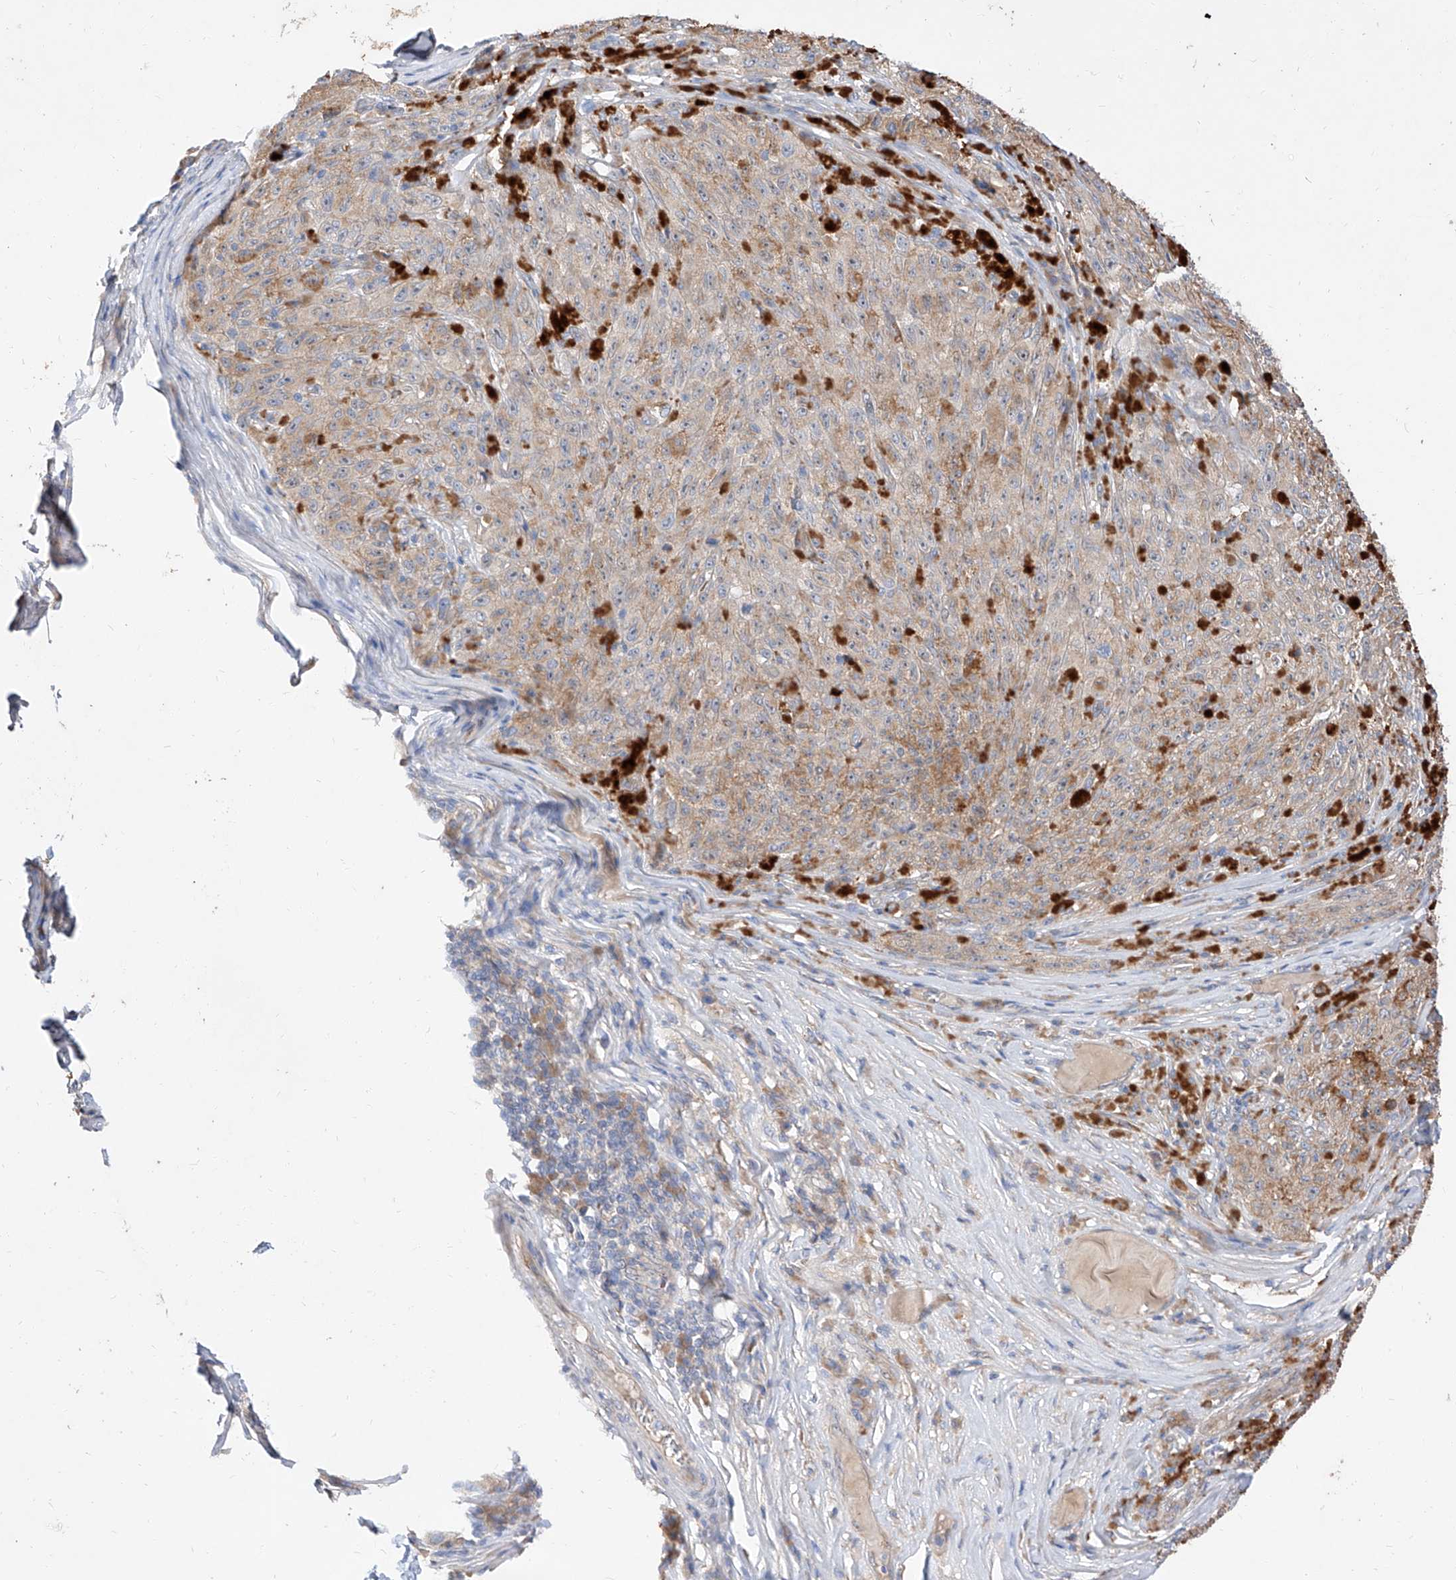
{"staining": {"intensity": "weak", "quantity": ">75%", "location": "cytoplasmic/membranous"}, "tissue": "melanoma", "cell_type": "Tumor cells", "image_type": "cancer", "snomed": [{"axis": "morphology", "description": "Malignant melanoma, NOS"}, {"axis": "topography", "description": "Skin"}], "caption": "Weak cytoplasmic/membranous staining is seen in about >75% of tumor cells in melanoma.", "gene": "DIRAS3", "patient": {"sex": "female", "age": 82}}